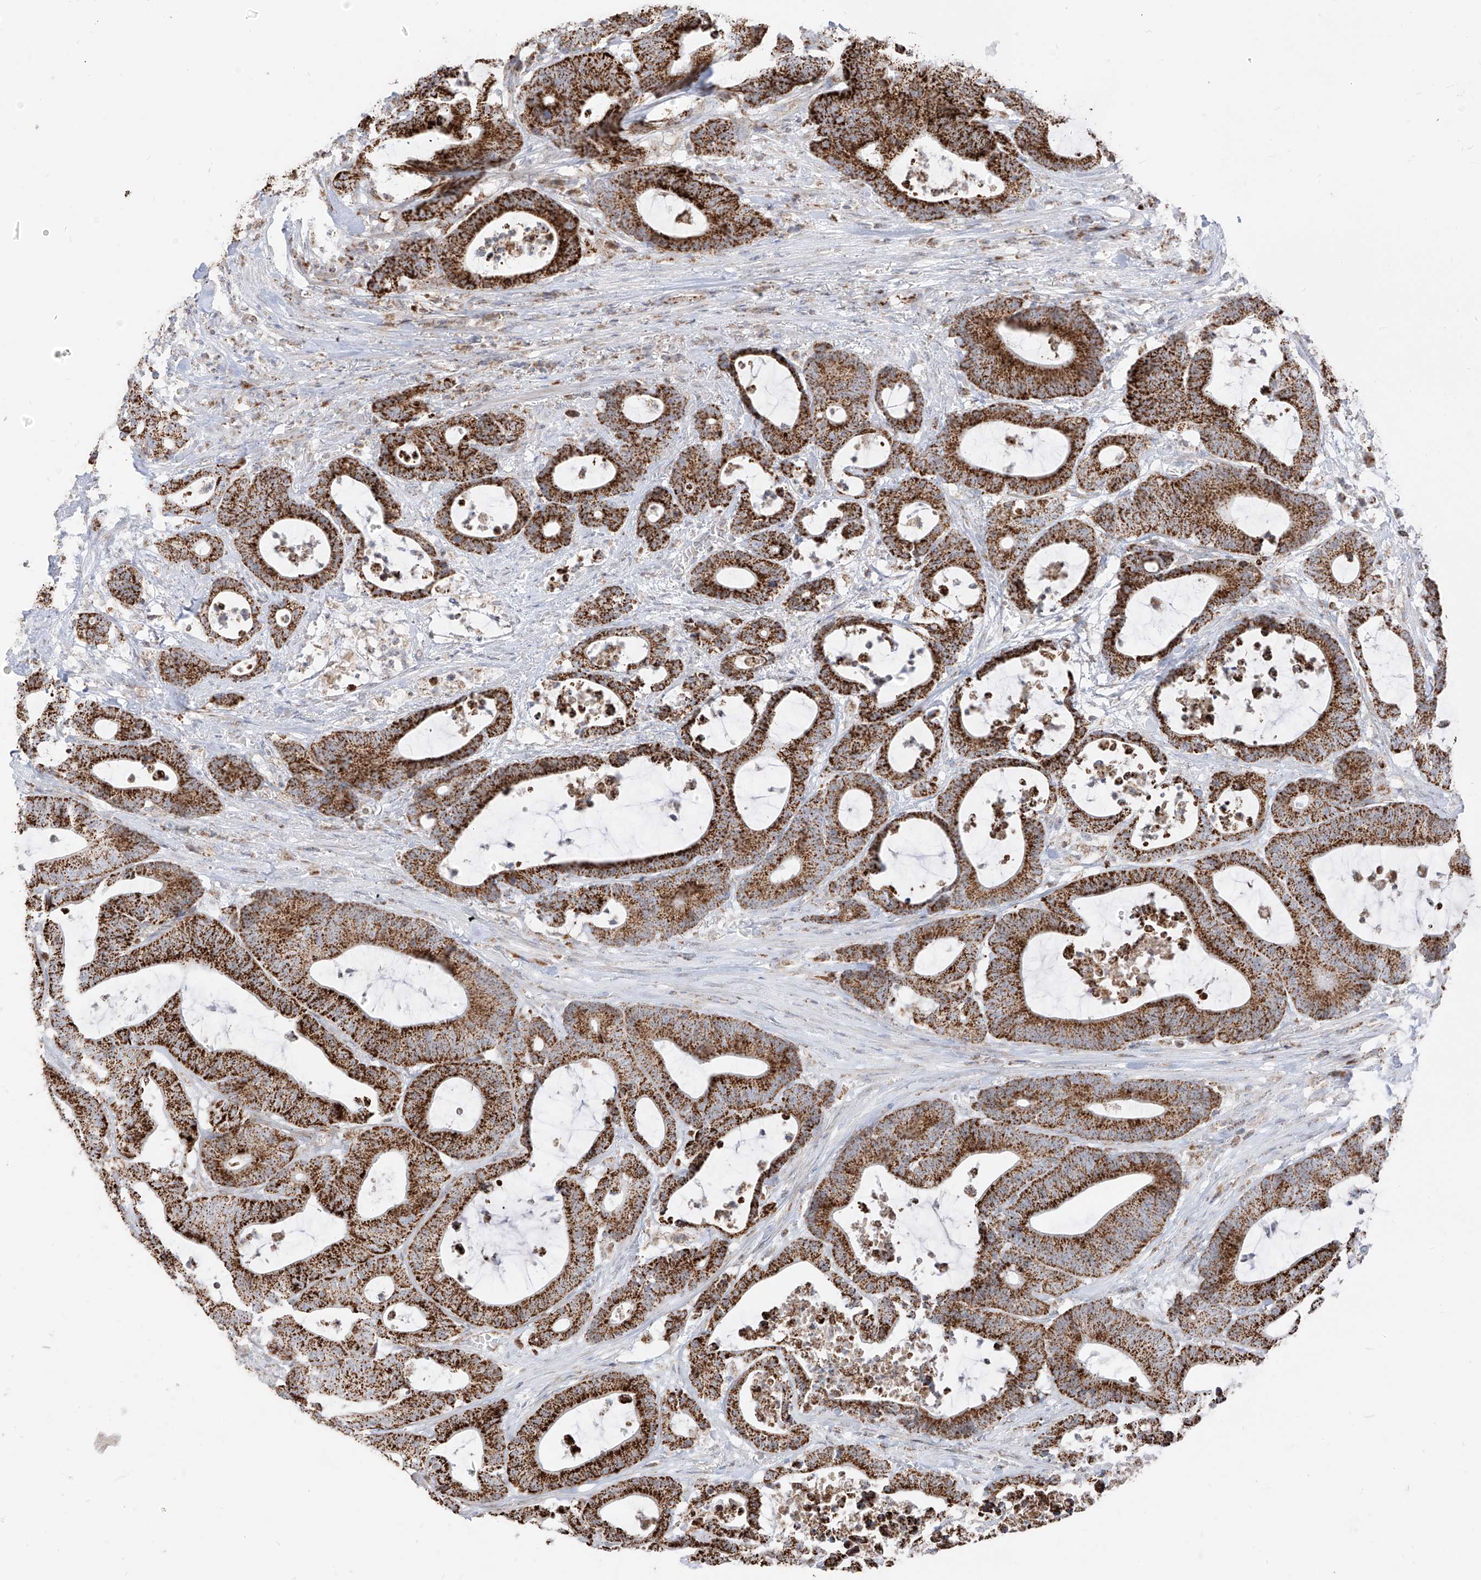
{"staining": {"intensity": "strong", "quantity": ">75%", "location": "cytoplasmic/membranous"}, "tissue": "colorectal cancer", "cell_type": "Tumor cells", "image_type": "cancer", "snomed": [{"axis": "morphology", "description": "Adenocarcinoma, NOS"}, {"axis": "topography", "description": "Colon"}], "caption": "Protein analysis of colorectal adenocarcinoma tissue exhibits strong cytoplasmic/membranous positivity in approximately >75% of tumor cells. (DAB = brown stain, brightfield microscopy at high magnification).", "gene": "ETHE1", "patient": {"sex": "female", "age": 84}}